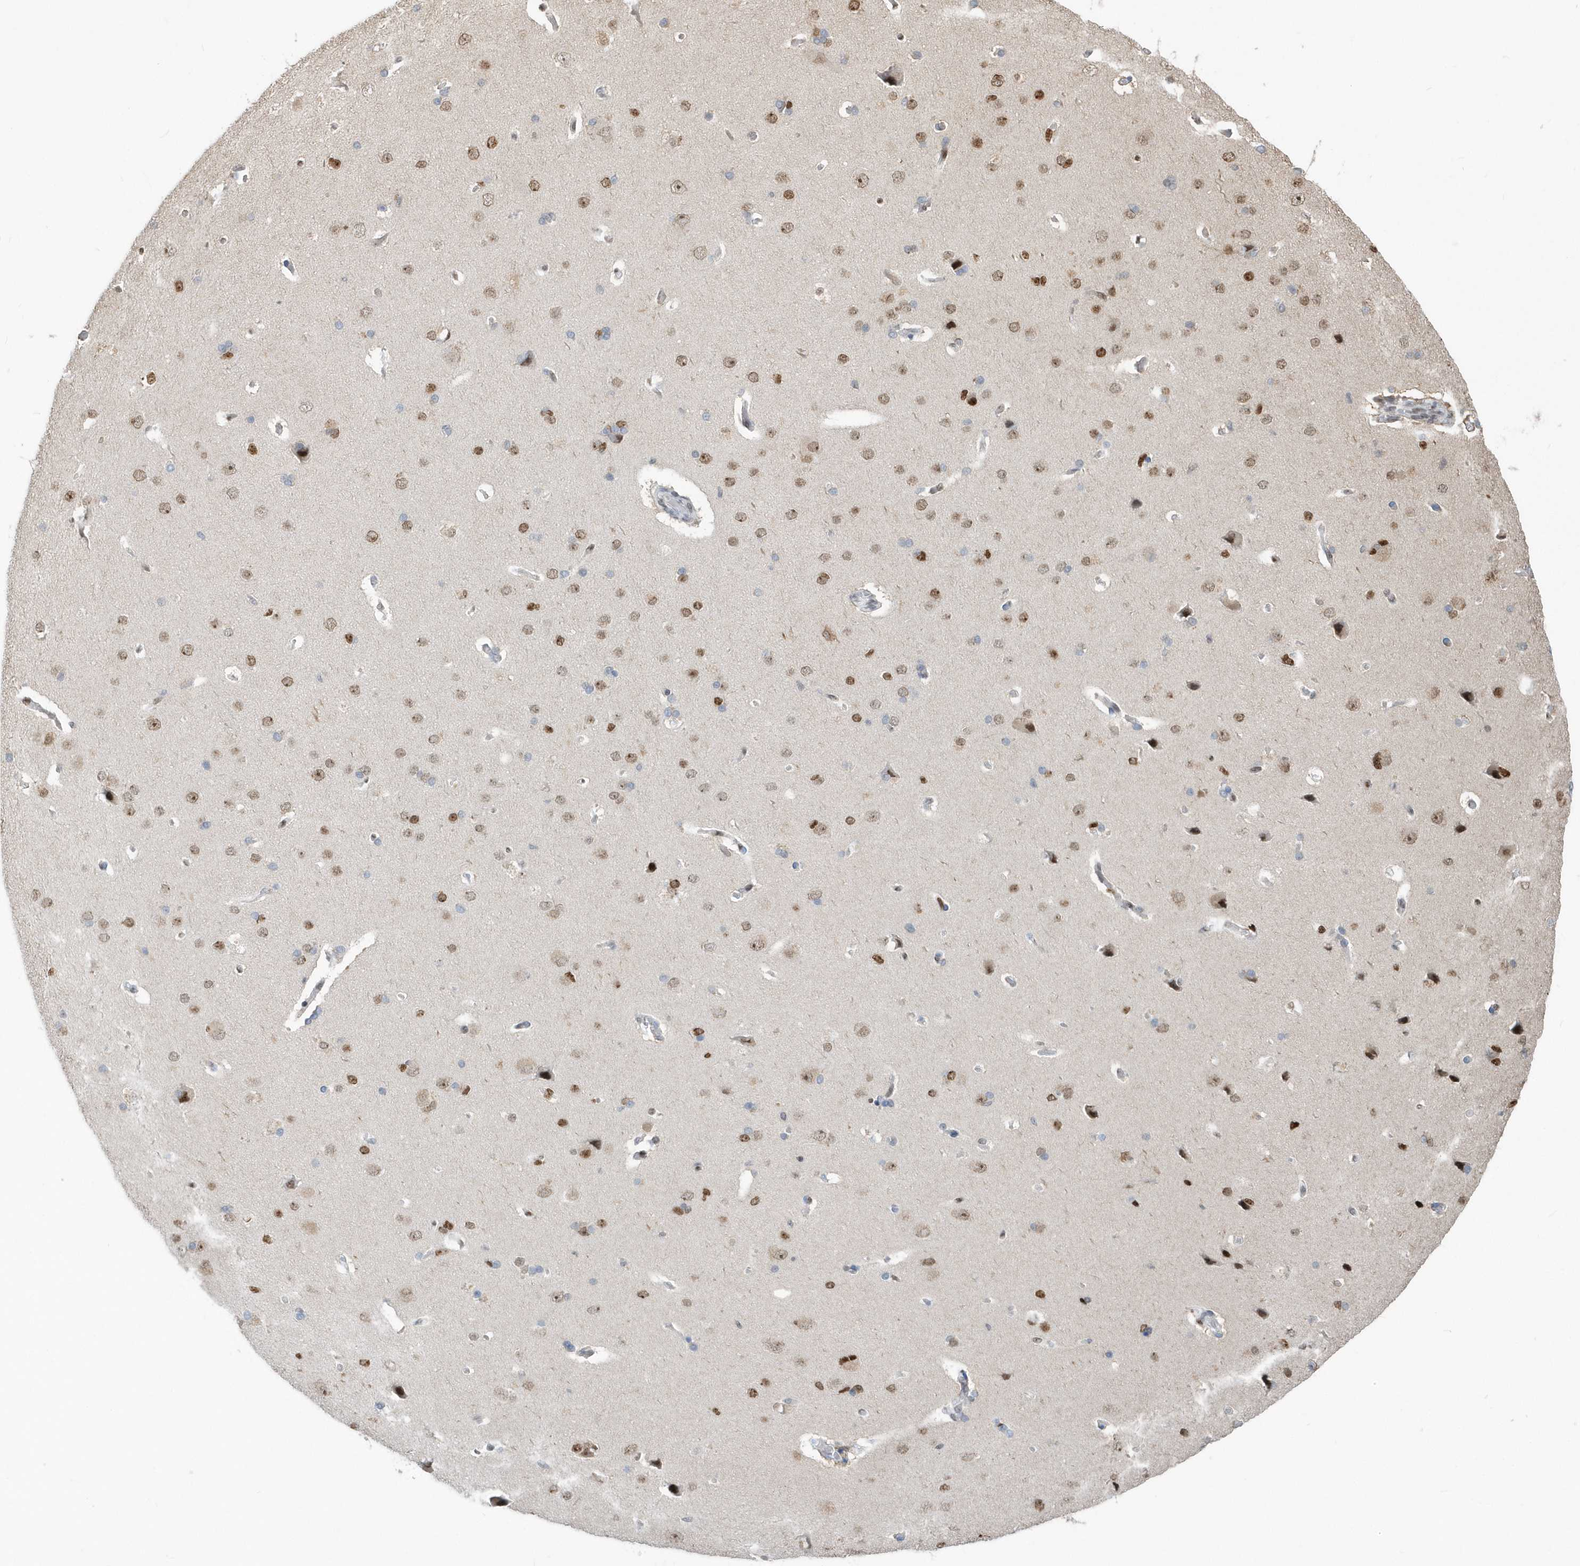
{"staining": {"intensity": "negative", "quantity": "none", "location": "none"}, "tissue": "cerebral cortex", "cell_type": "Endothelial cells", "image_type": "normal", "snomed": [{"axis": "morphology", "description": "Normal tissue, NOS"}, {"axis": "topography", "description": "Cerebral cortex"}], "caption": "Immunohistochemistry (IHC) micrograph of normal human cerebral cortex stained for a protein (brown), which reveals no expression in endothelial cells. (DAB (3,3'-diaminobenzidine) immunohistochemistry (IHC) with hematoxylin counter stain).", "gene": "MACROH2A2", "patient": {"sex": "male", "age": 62}}